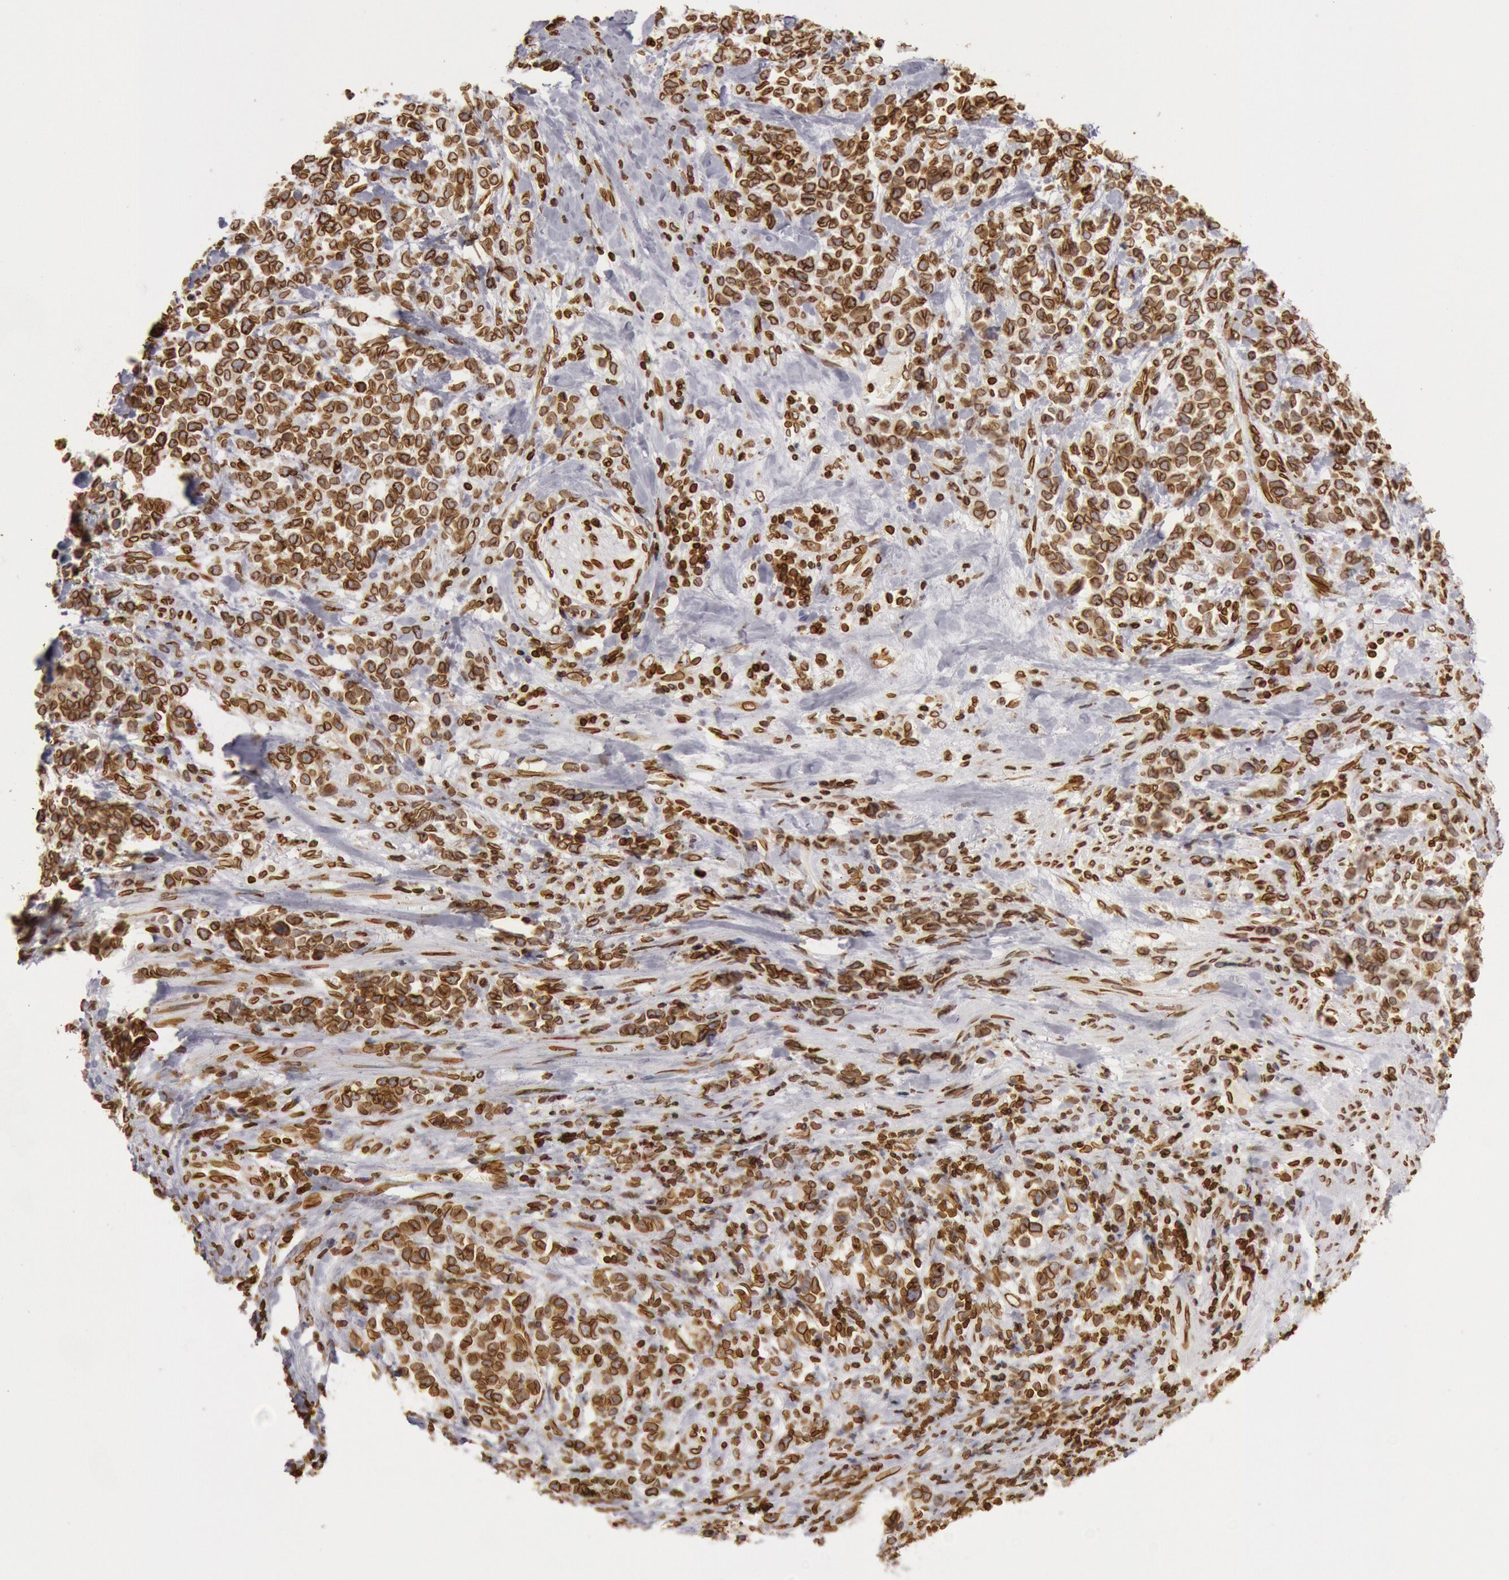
{"staining": {"intensity": "strong", "quantity": ">75%", "location": "cytoplasmic/membranous,nuclear"}, "tissue": "stomach cancer", "cell_type": "Tumor cells", "image_type": "cancer", "snomed": [{"axis": "morphology", "description": "Adenocarcinoma, NOS"}, {"axis": "topography", "description": "Stomach, upper"}], "caption": "DAB (3,3'-diaminobenzidine) immunohistochemical staining of adenocarcinoma (stomach) reveals strong cytoplasmic/membranous and nuclear protein expression in approximately >75% of tumor cells.", "gene": "SUN2", "patient": {"sex": "male", "age": 71}}